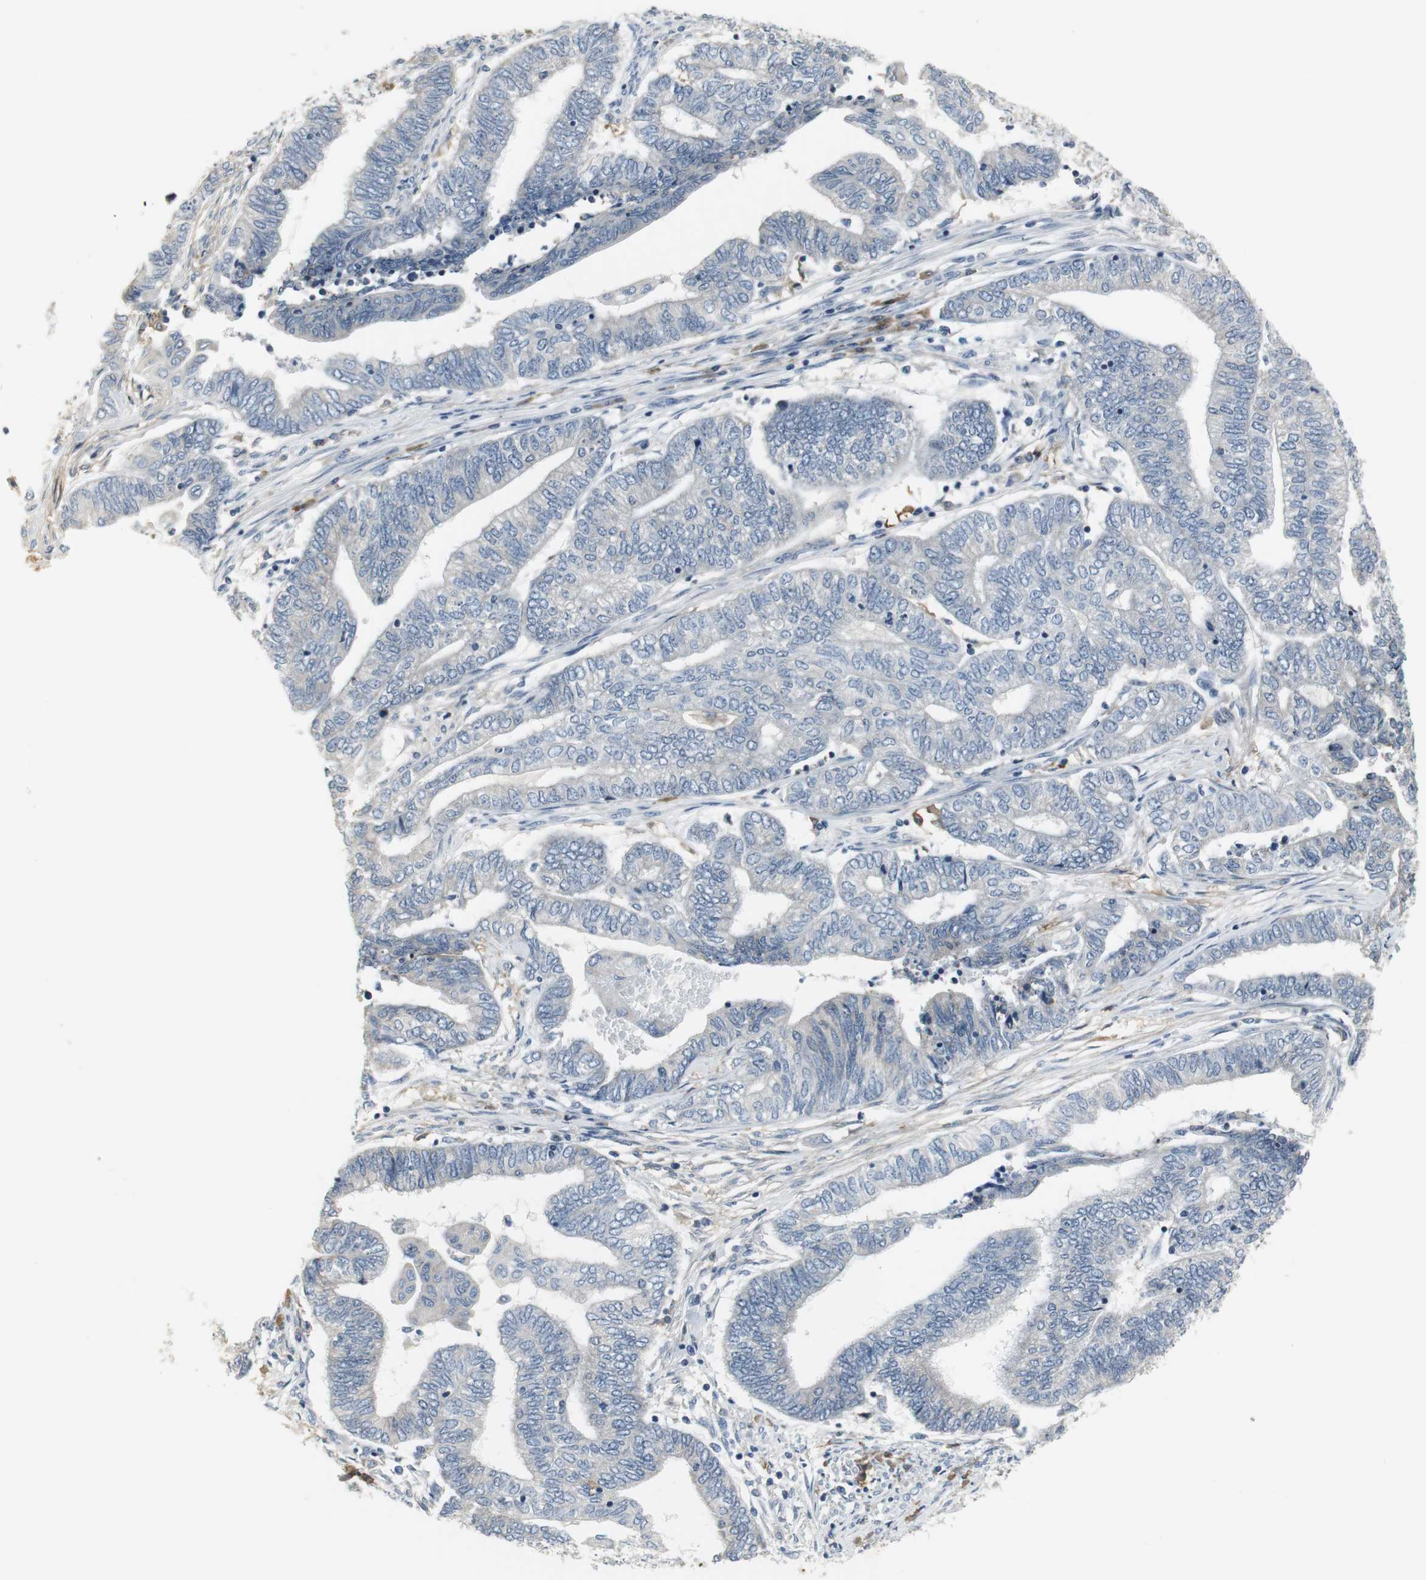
{"staining": {"intensity": "negative", "quantity": "none", "location": "none"}, "tissue": "endometrial cancer", "cell_type": "Tumor cells", "image_type": "cancer", "snomed": [{"axis": "morphology", "description": "Adenocarcinoma, NOS"}, {"axis": "topography", "description": "Uterus"}, {"axis": "topography", "description": "Endometrium"}], "caption": "Immunohistochemical staining of human adenocarcinoma (endometrial) shows no significant staining in tumor cells.", "gene": "SLC2A5", "patient": {"sex": "female", "age": 70}}